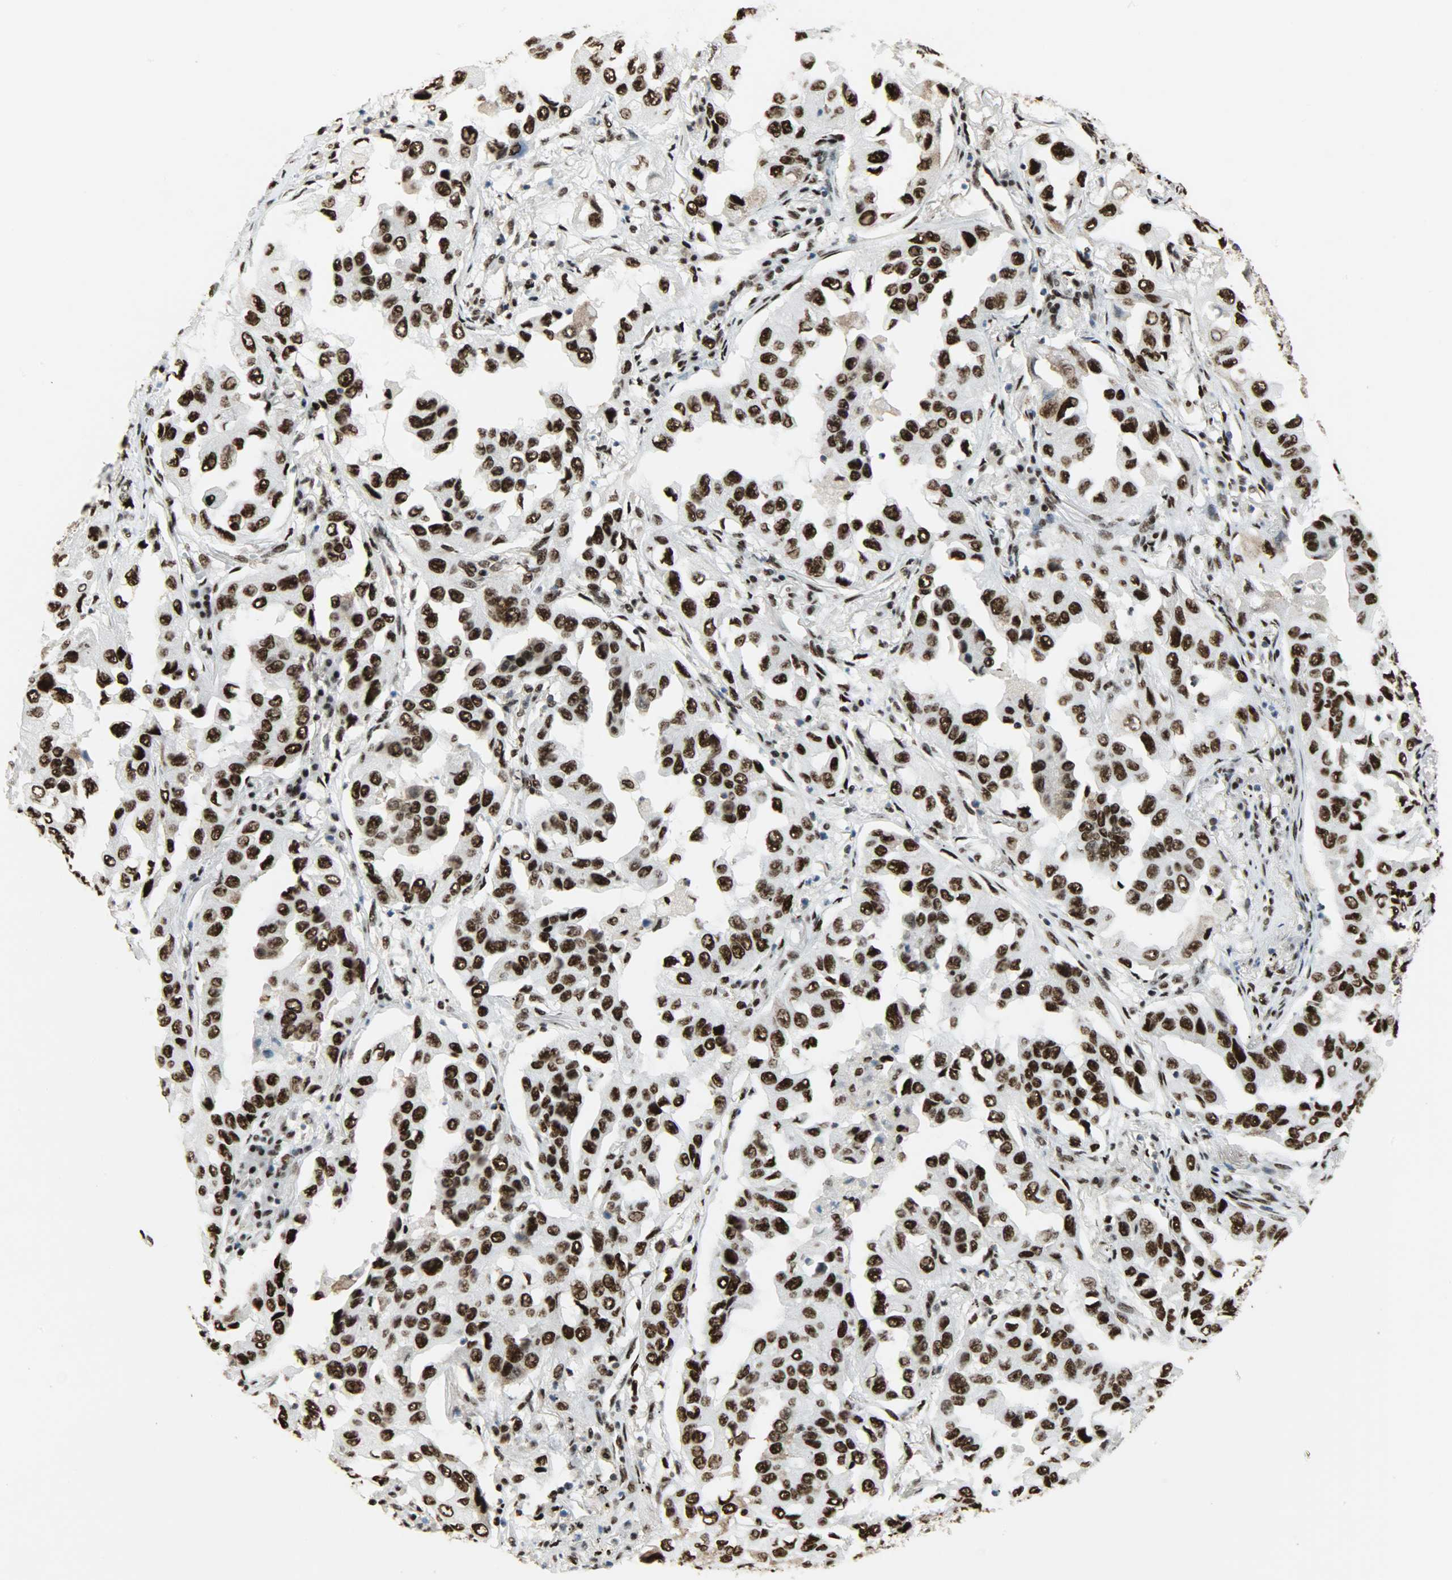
{"staining": {"intensity": "strong", "quantity": ">75%", "location": "nuclear"}, "tissue": "lung cancer", "cell_type": "Tumor cells", "image_type": "cancer", "snomed": [{"axis": "morphology", "description": "Adenocarcinoma, NOS"}, {"axis": "topography", "description": "Lung"}], "caption": "Protein staining reveals strong nuclear positivity in about >75% of tumor cells in lung adenocarcinoma.", "gene": "SSB", "patient": {"sex": "female", "age": 65}}